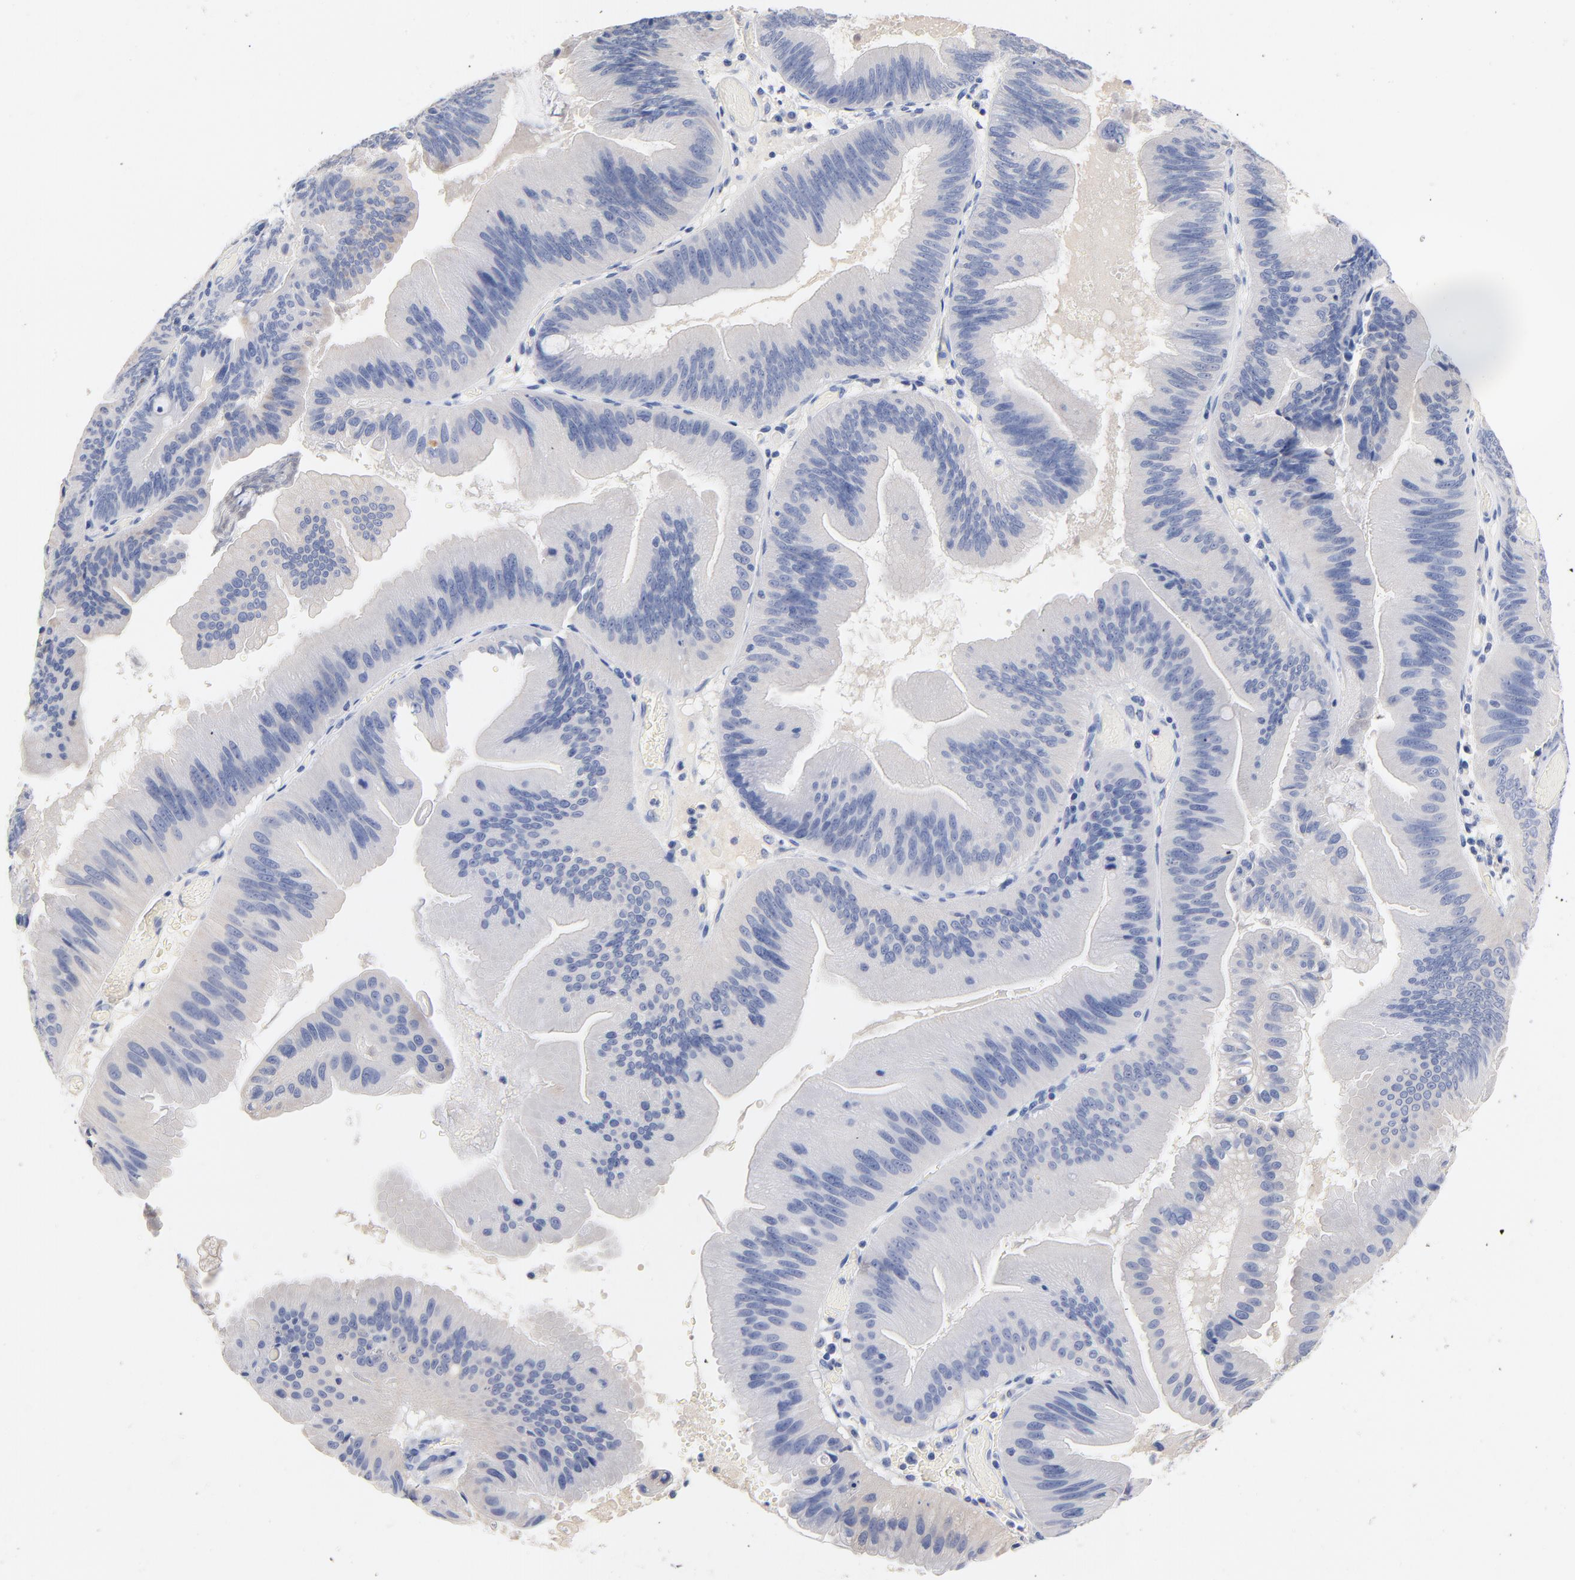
{"staining": {"intensity": "moderate", "quantity": "<25%", "location": "cytoplasmic/membranous"}, "tissue": "pancreatic cancer", "cell_type": "Tumor cells", "image_type": "cancer", "snomed": [{"axis": "morphology", "description": "Adenocarcinoma, NOS"}, {"axis": "topography", "description": "Pancreas"}], "caption": "Protein staining of pancreatic cancer tissue shows moderate cytoplasmic/membranous expression in approximately <25% of tumor cells.", "gene": "CPS1", "patient": {"sex": "male", "age": 82}}